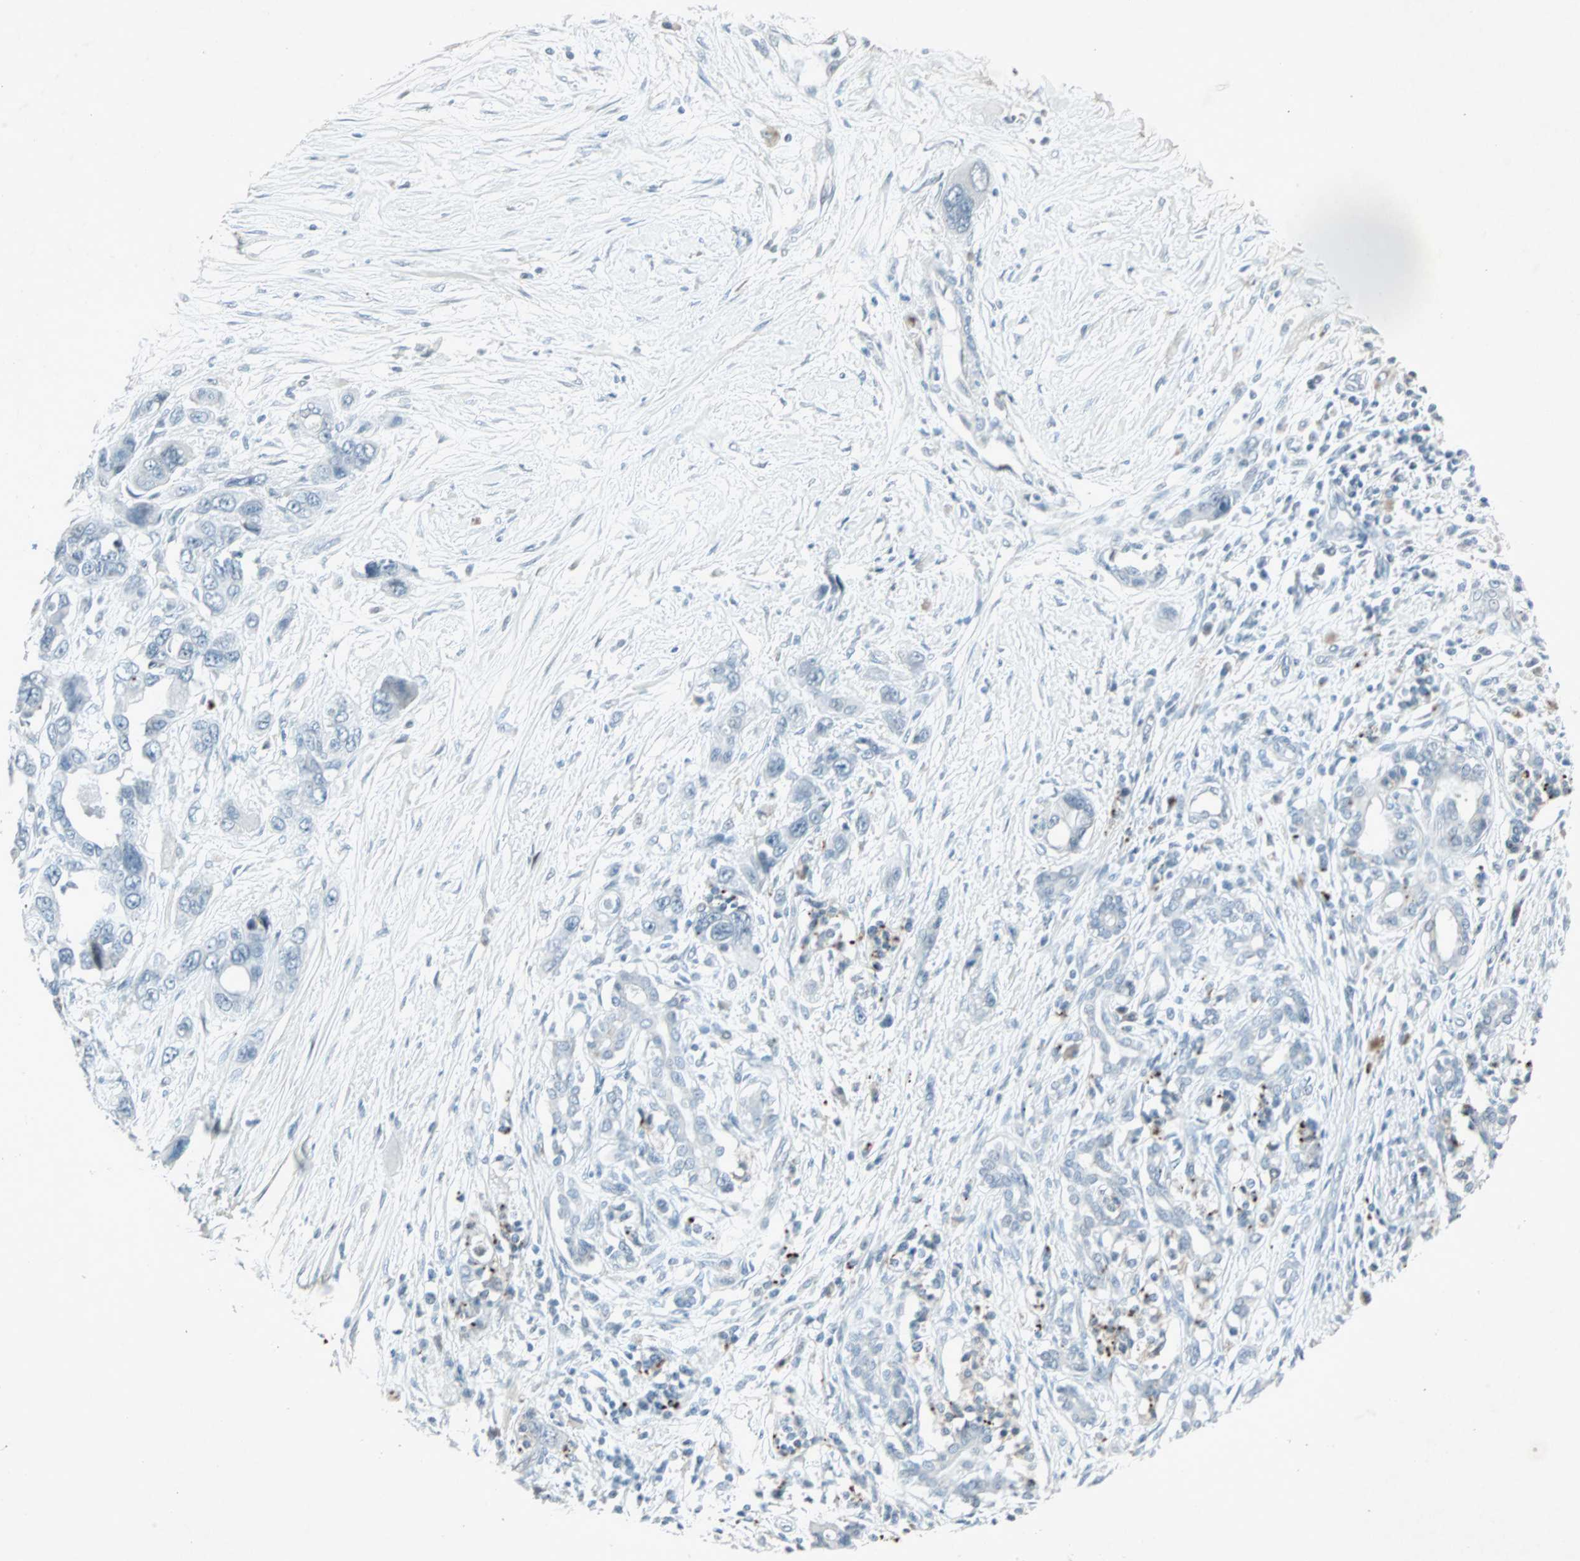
{"staining": {"intensity": "negative", "quantity": "none", "location": "none"}, "tissue": "pancreatic cancer", "cell_type": "Tumor cells", "image_type": "cancer", "snomed": [{"axis": "morphology", "description": "Adenocarcinoma, NOS"}, {"axis": "topography", "description": "Pancreas"}], "caption": "Protein analysis of adenocarcinoma (pancreatic) shows no significant positivity in tumor cells.", "gene": "LANCL3", "patient": {"sex": "male", "age": 46}}